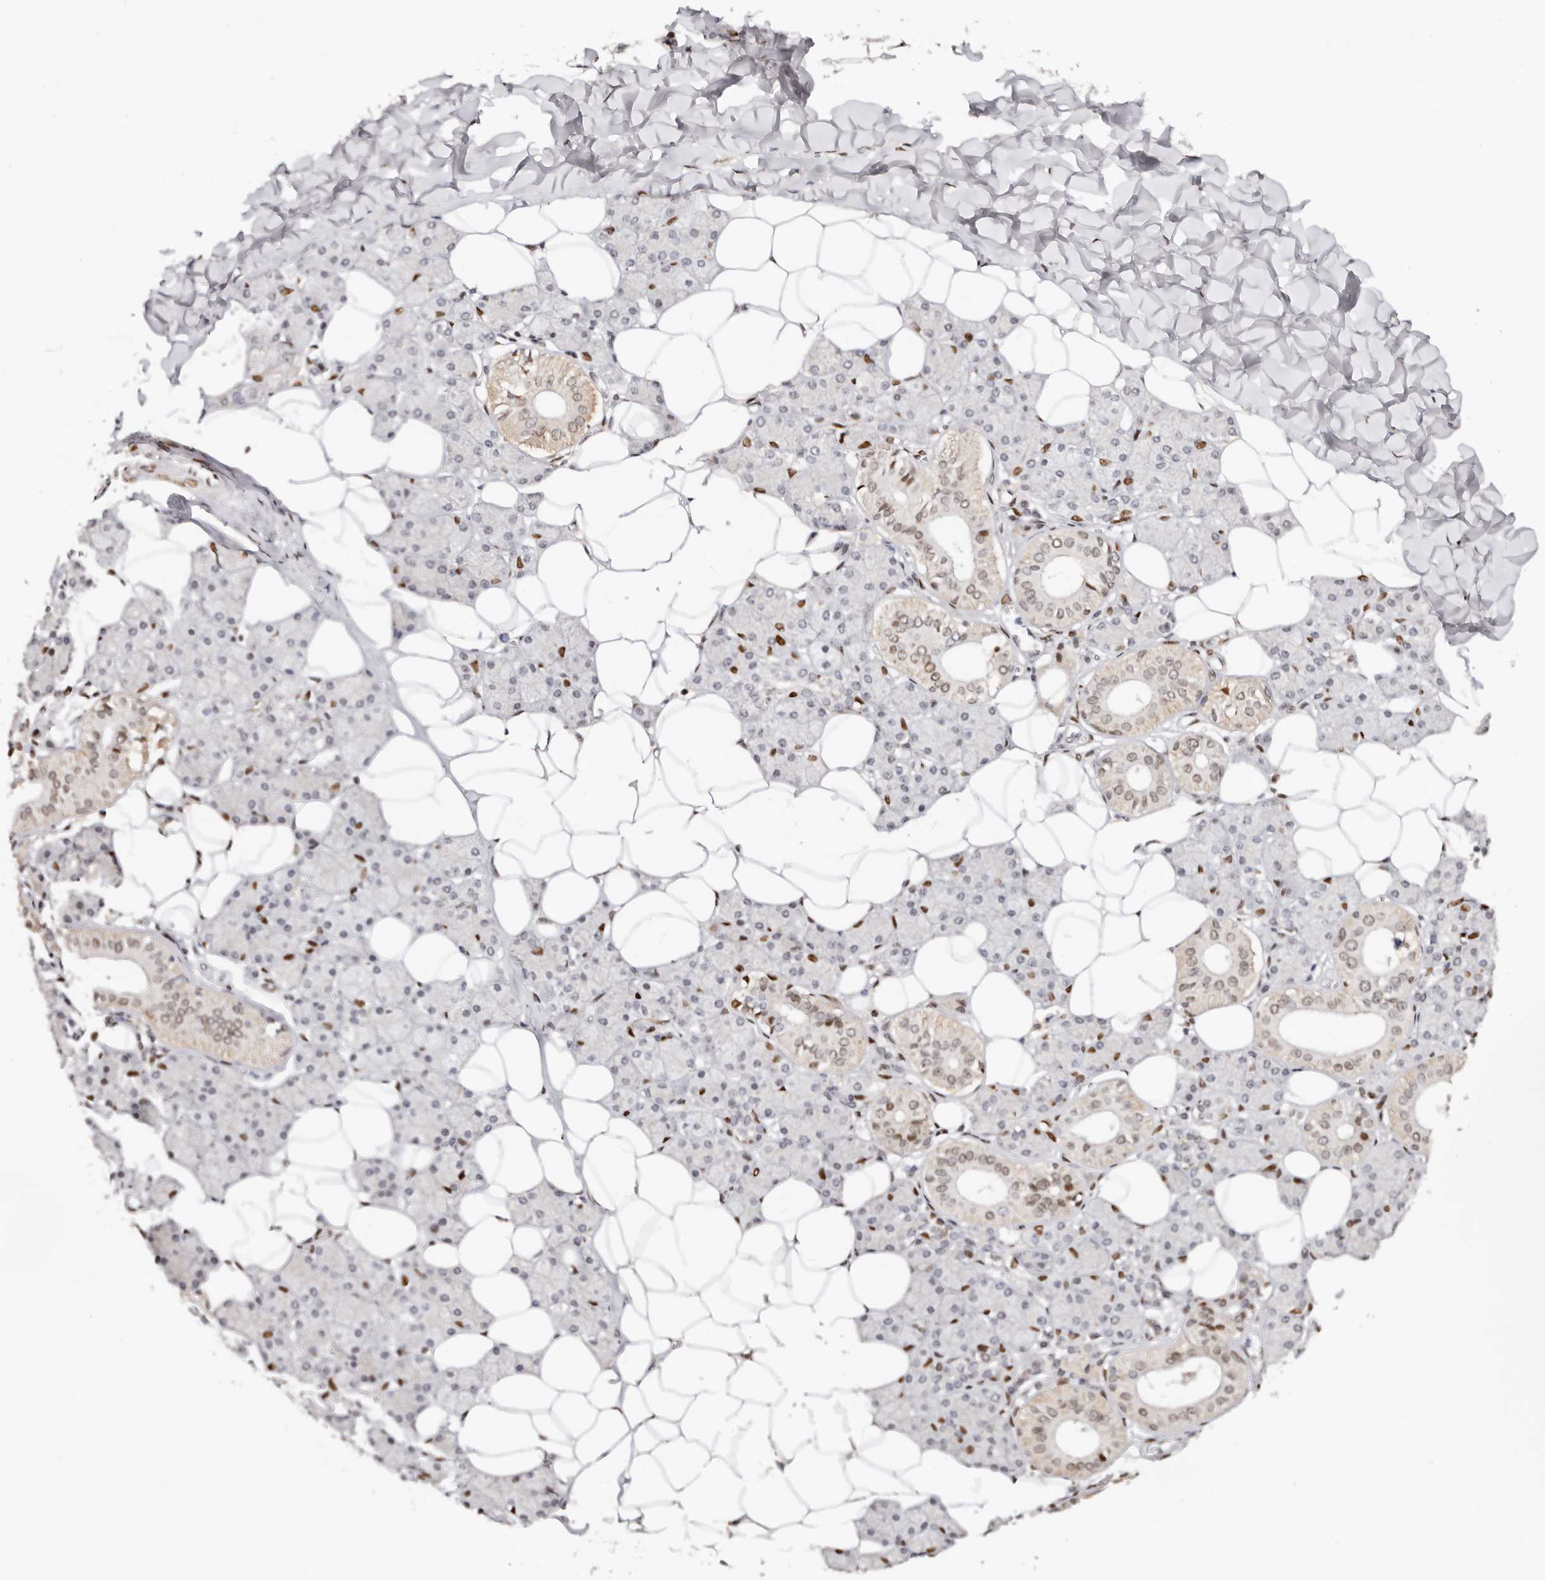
{"staining": {"intensity": "moderate", "quantity": "25%-75%", "location": "cytoplasmic/membranous,nuclear"}, "tissue": "salivary gland", "cell_type": "Glandular cells", "image_type": "normal", "snomed": [{"axis": "morphology", "description": "Normal tissue, NOS"}, {"axis": "topography", "description": "Salivary gland"}], "caption": "A micrograph of salivary gland stained for a protein shows moderate cytoplasmic/membranous,nuclear brown staining in glandular cells. The staining was performed using DAB (3,3'-diaminobenzidine) to visualize the protein expression in brown, while the nuclei were stained in blue with hematoxylin (Magnification: 20x).", "gene": "IQGAP3", "patient": {"sex": "female", "age": 33}}